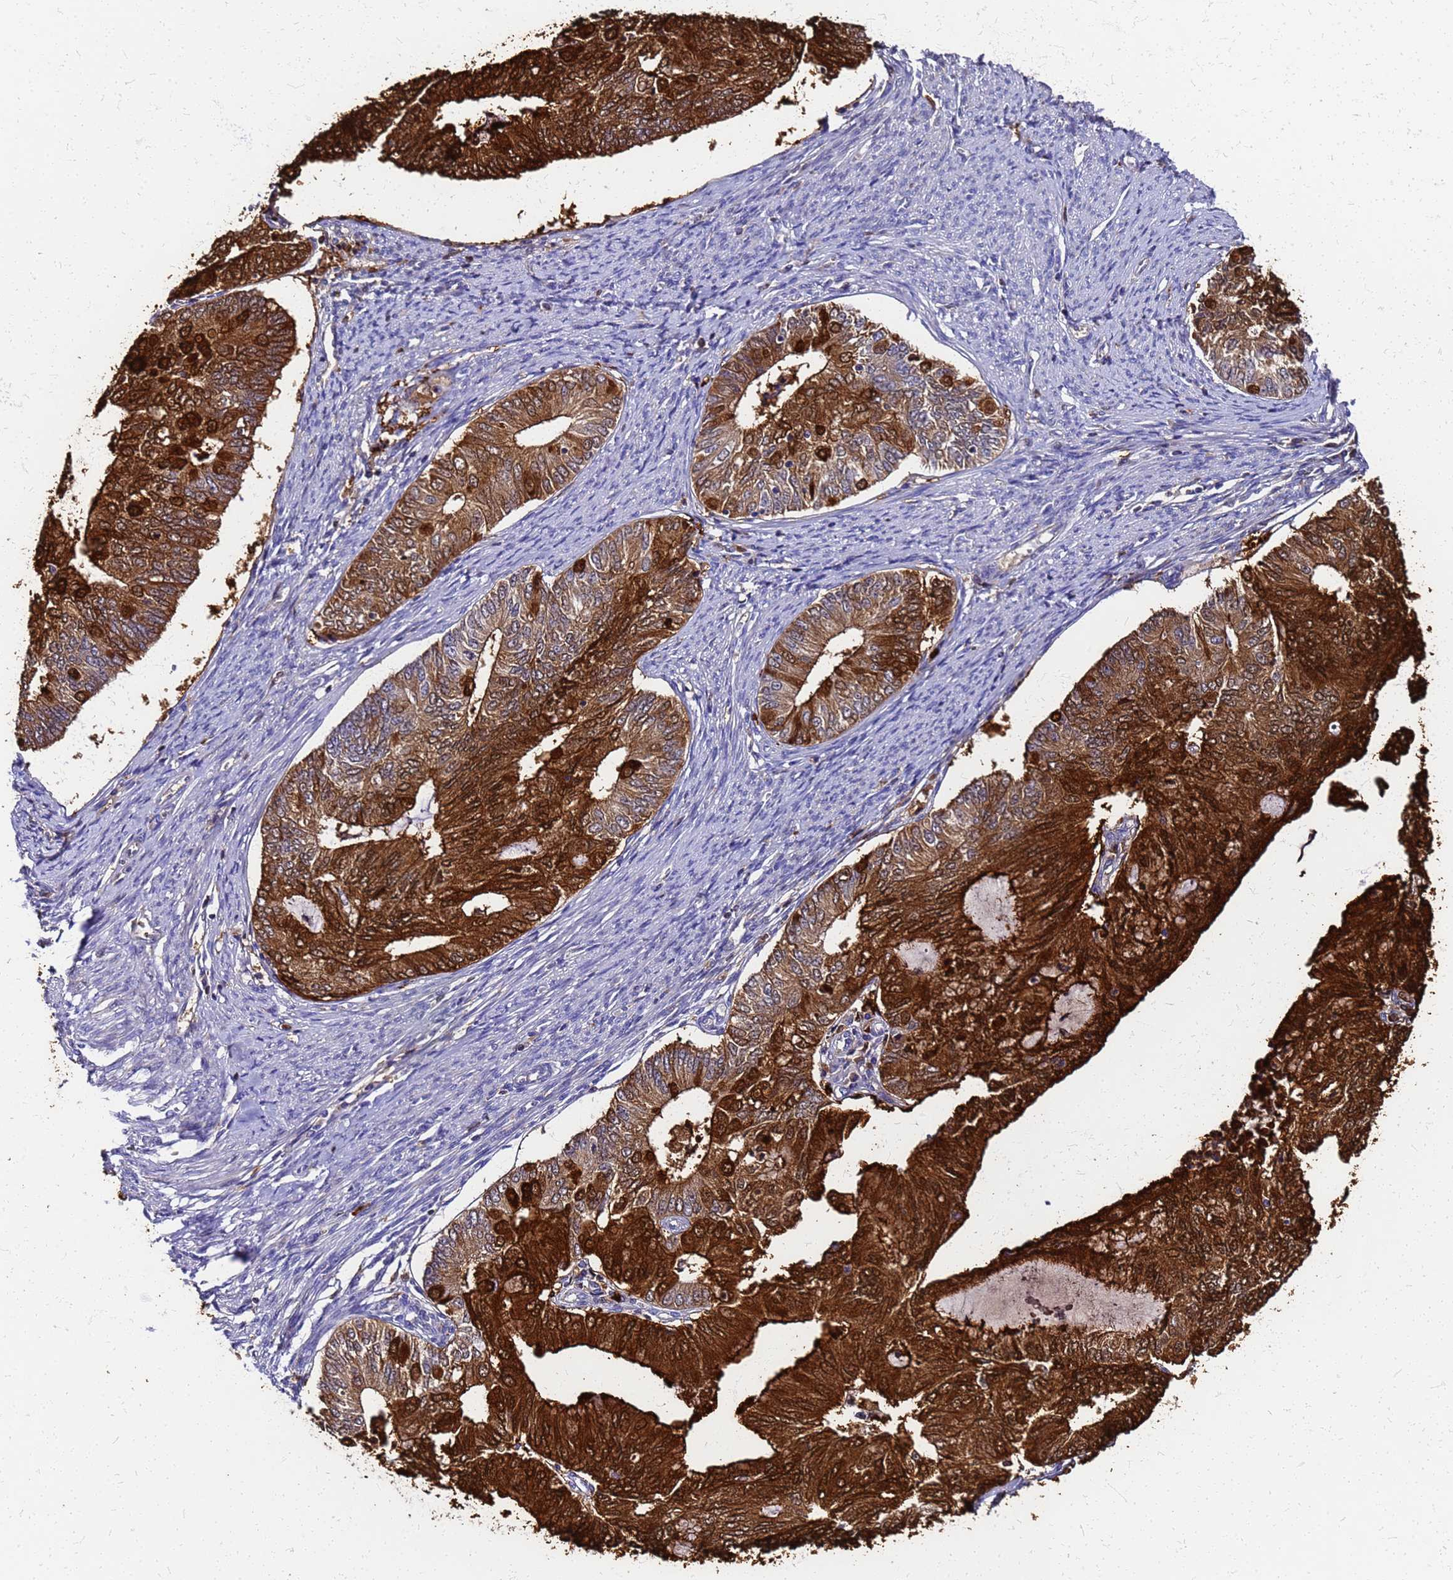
{"staining": {"intensity": "strong", "quantity": ">75%", "location": "cytoplasmic/membranous,nuclear"}, "tissue": "endometrial cancer", "cell_type": "Tumor cells", "image_type": "cancer", "snomed": [{"axis": "morphology", "description": "Adenocarcinoma, NOS"}, {"axis": "topography", "description": "Endometrium"}], "caption": "Brown immunohistochemical staining in human adenocarcinoma (endometrial) exhibits strong cytoplasmic/membranous and nuclear positivity in about >75% of tumor cells.", "gene": "S100A11", "patient": {"sex": "female", "age": 68}}